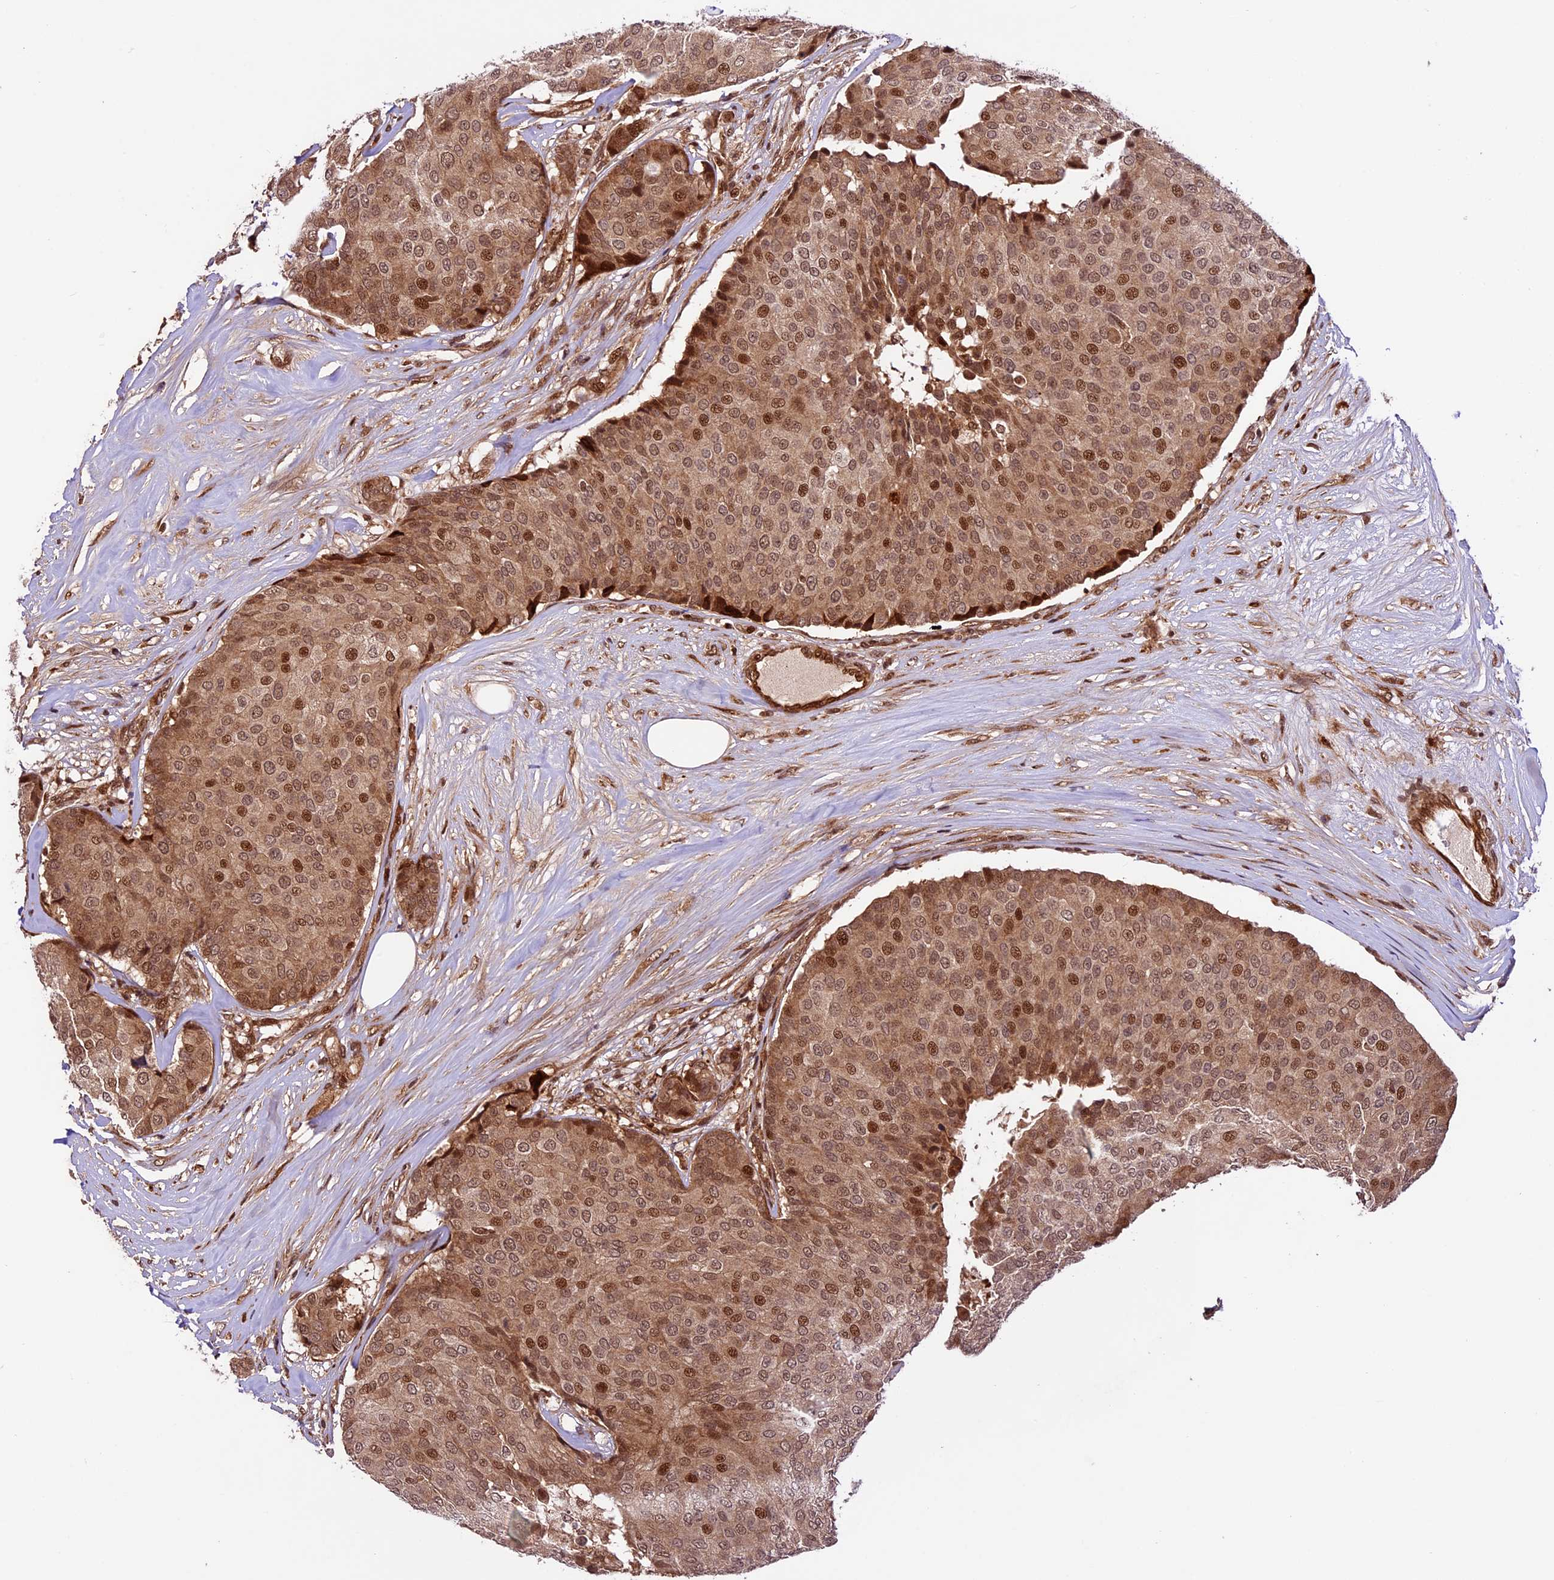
{"staining": {"intensity": "moderate", "quantity": ">75%", "location": "cytoplasmic/membranous,nuclear"}, "tissue": "breast cancer", "cell_type": "Tumor cells", "image_type": "cancer", "snomed": [{"axis": "morphology", "description": "Duct carcinoma"}, {"axis": "topography", "description": "Breast"}], "caption": "High-power microscopy captured an IHC histopathology image of intraductal carcinoma (breast), revealing moderate cytoplasmic/membranous and nuclear positivity in approximately >75% of tumor cells. (brown staining indicates protein expression, while blue staining denotes nuclei).", "gene": "DHX38", "patient": {"sex": "female", "age": 75}}